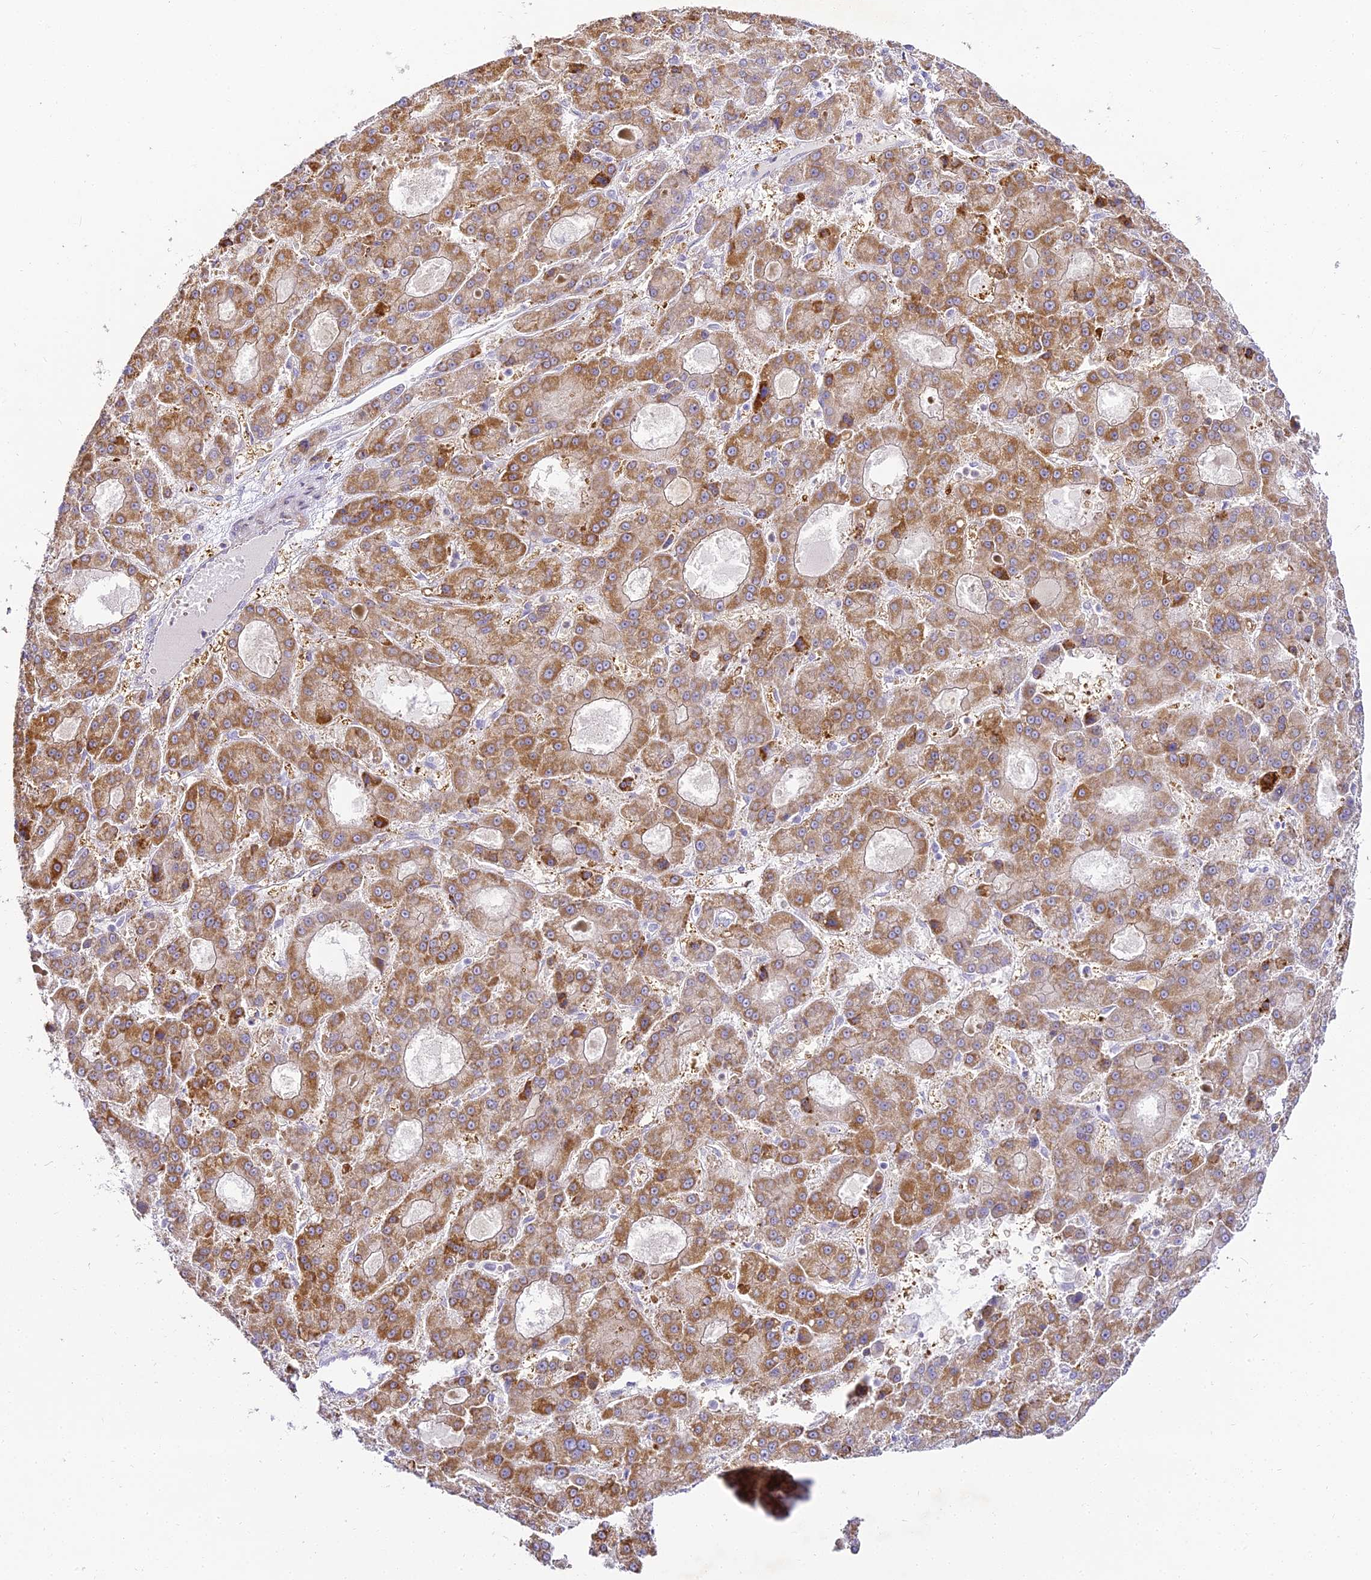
{"staining": {"intensity": "moderate", "quantity": ">75%", "location": "cytoplasmic/membranous"}, "tissue": "liver cancer", "cell_type": "Tumor cells", "image_type": "cancer", "snomed": [{"axis": "morphology", "description": "Carcinoma, Hepatocellular, NOS"}, {"axis": "topography", "description": "Liver"}], "caption": "DAB (3,3'-diaminobenzidine) immunohistochemical staining of human liver cancer (hepatocellular carcinoma) shows moderate cytoplasmic/membranous protein positivity in approximately >75% of tumor cells.", "gene": "ALPG", "patient": {"sex": "male", "age": 70}}